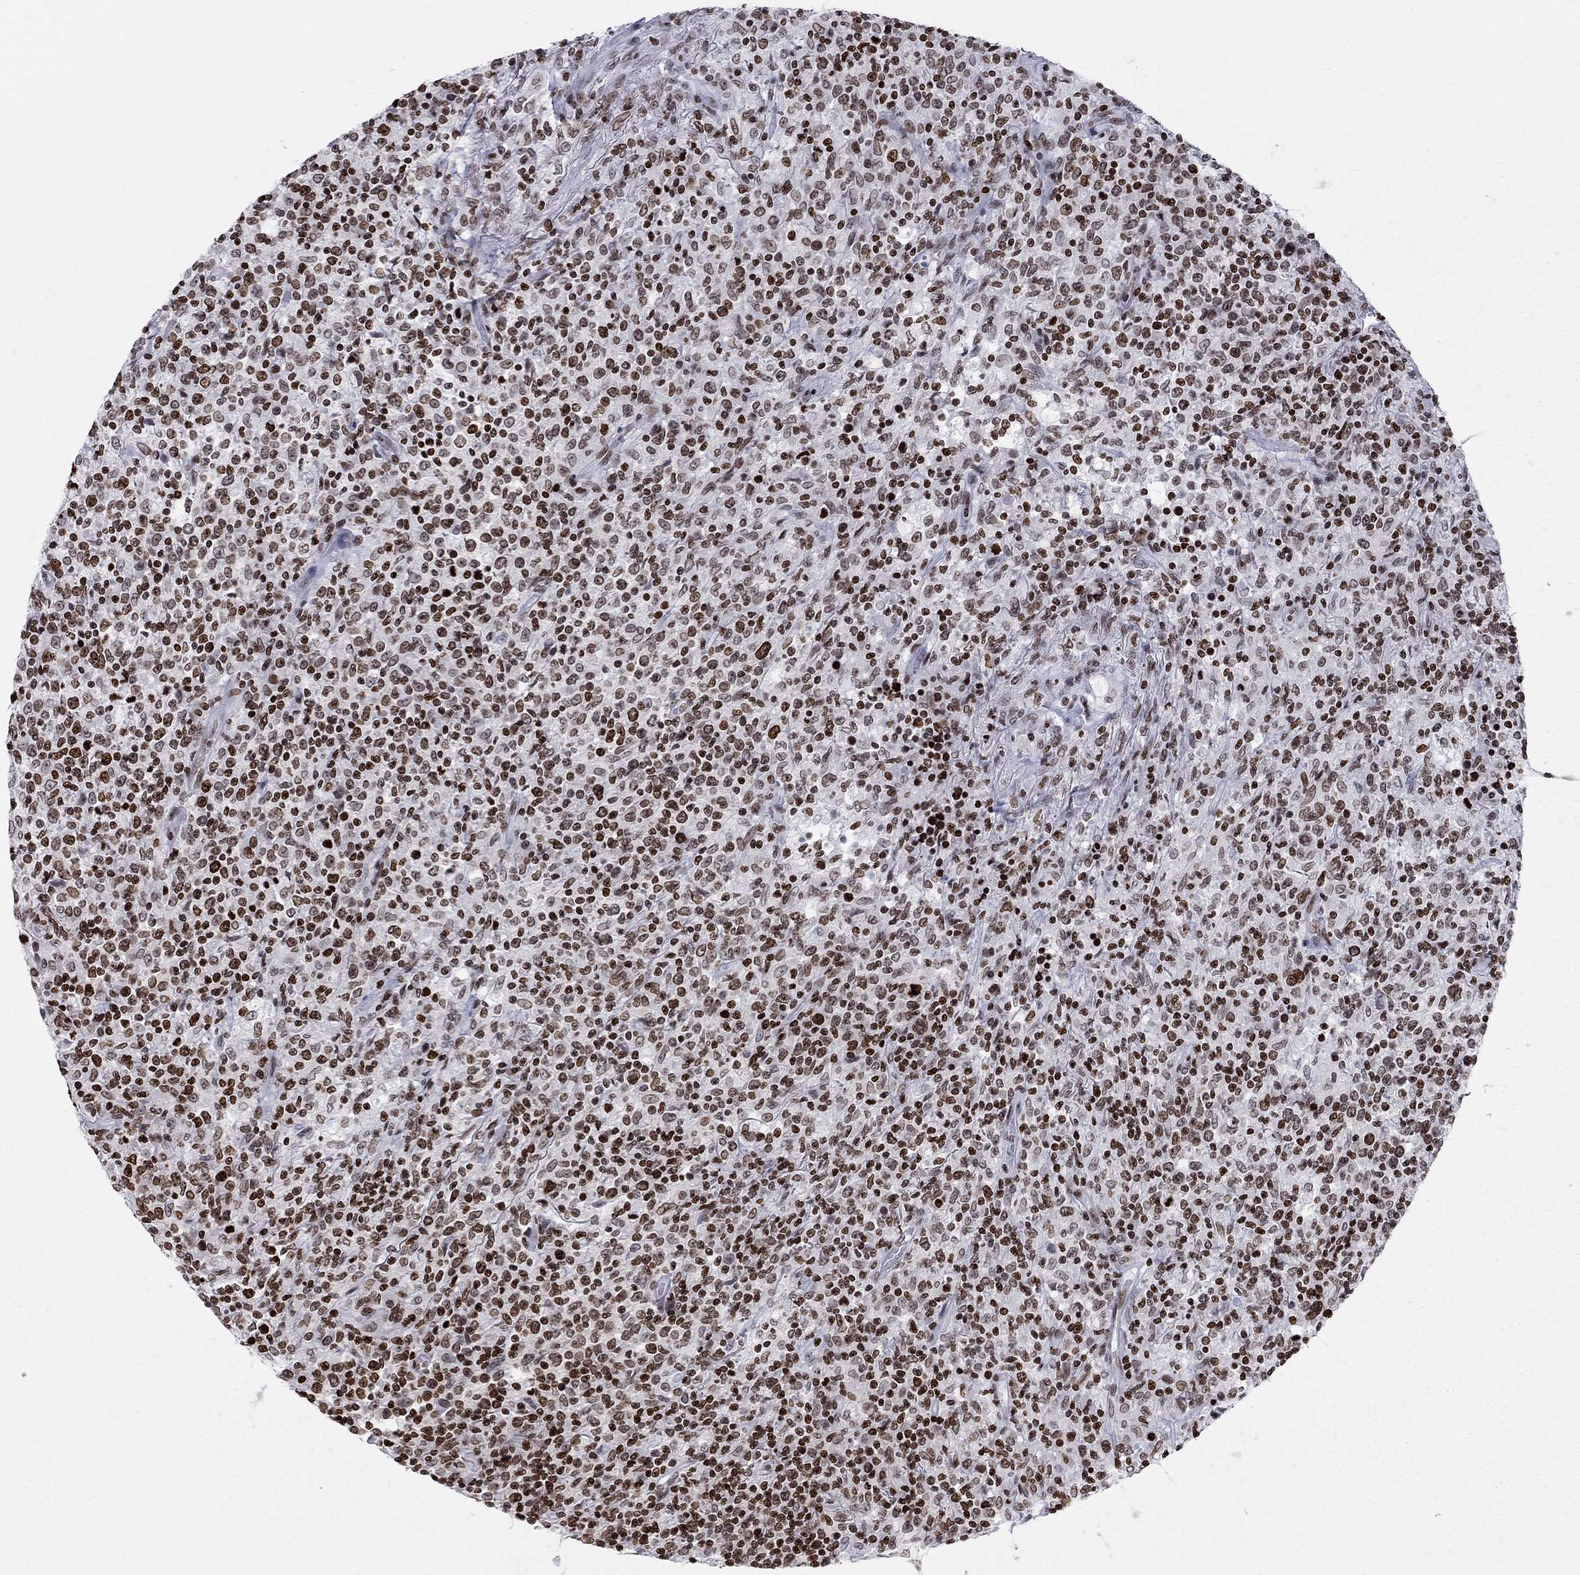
{"staining": {"intensity": "moderate", "quantity": ">75%", "location": "nuclear"}, "tissue": "lymphoma", "cell_type": "Tumor cells", "image_type": "cancer", "snomed": [{"axis": "morphology", "description": "Malignant lymphoma, non-Hodgkin's type, High grade"}, {"axis": "topography", "description": "Lung"}], "caption": "Human lymphoma stained for a protein (brown) reveals moderate nuclear positive positivity in approximately >75% of tumor cells.", "gene": "H2AX", "patient": {"sex": "male", "age": 79}}